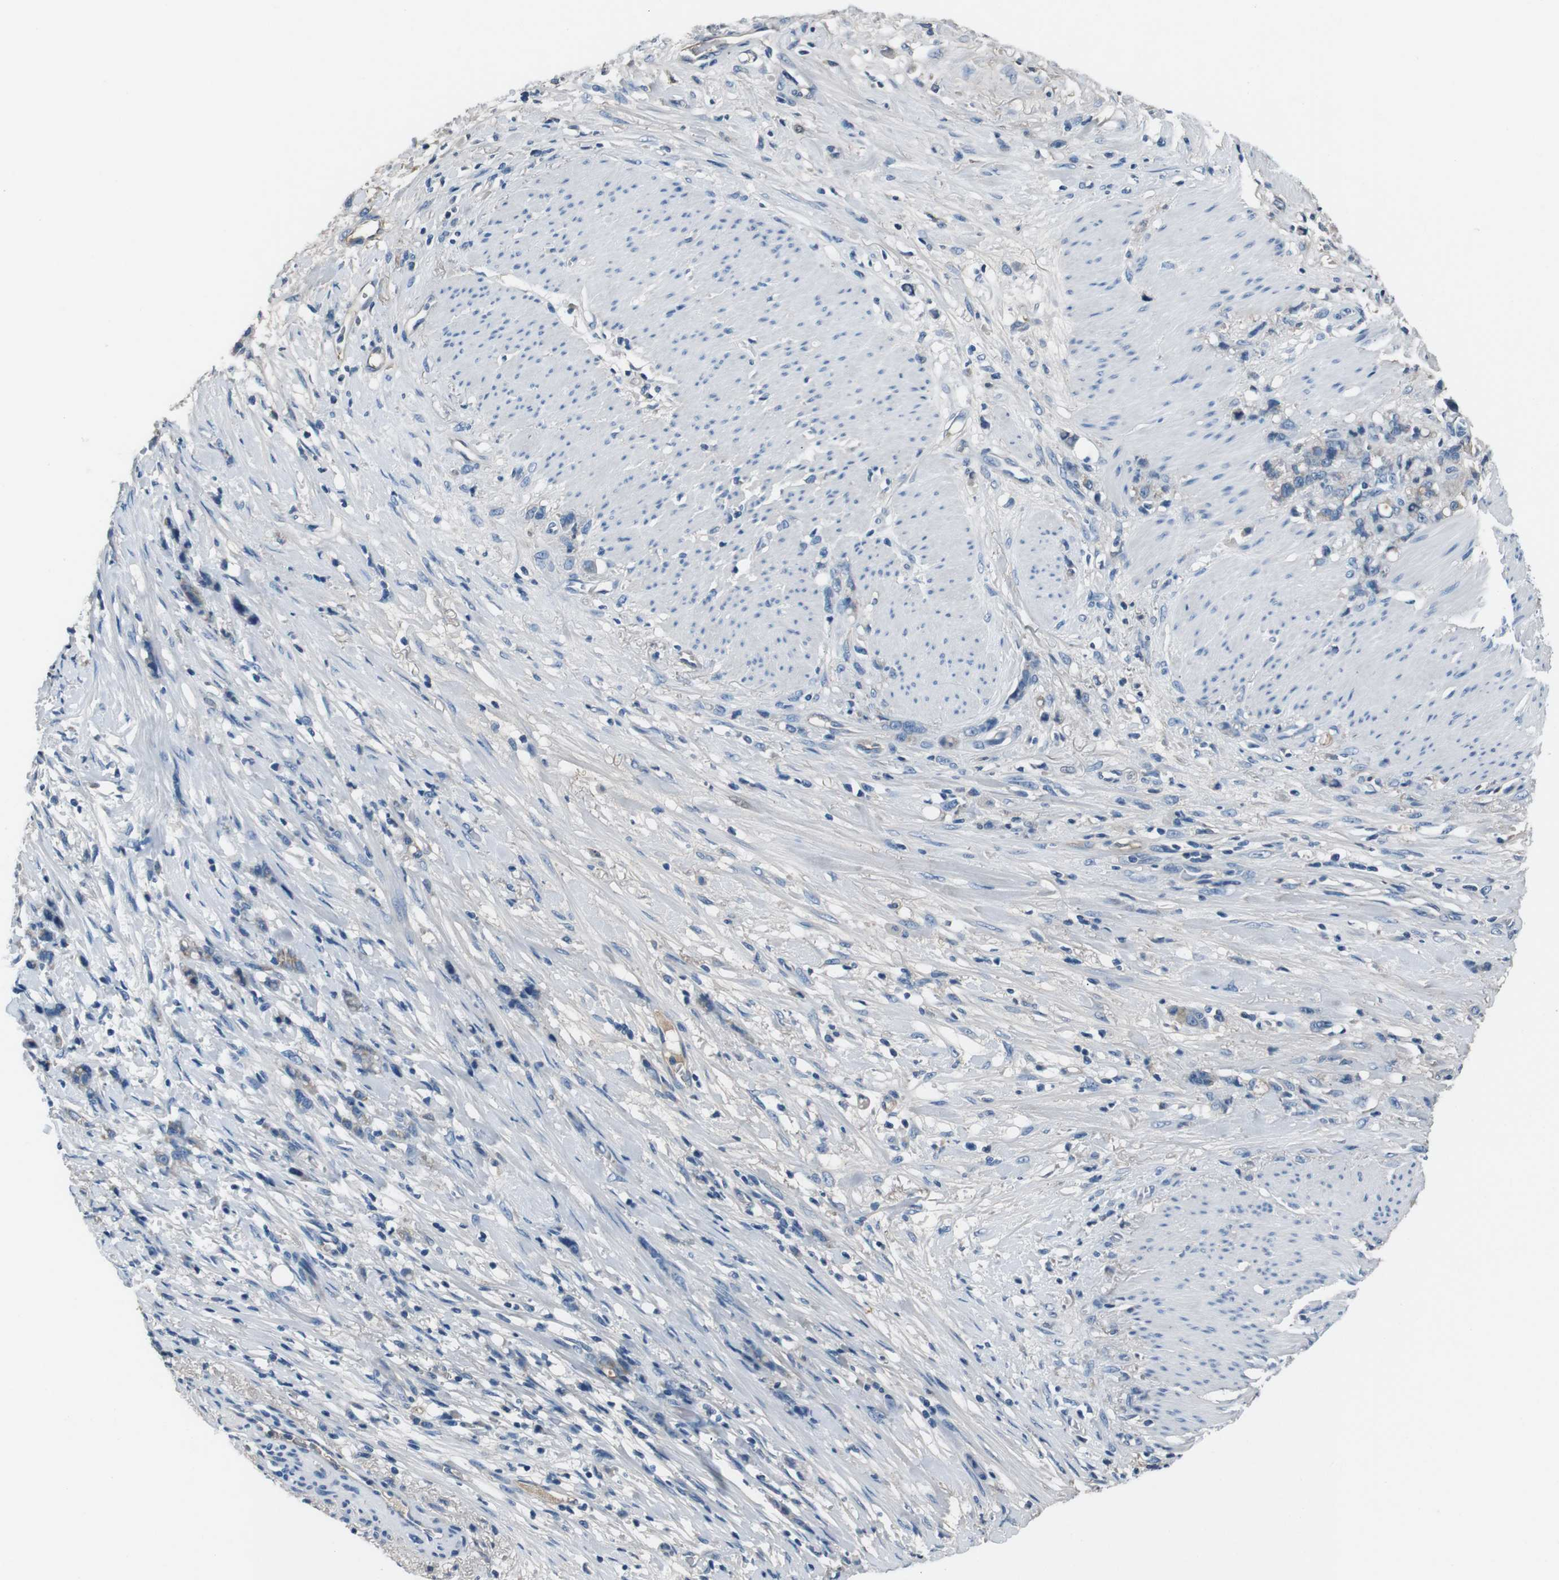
{"staining": {"intensity": "negative", "quantity": "none", "location": "none"}, "tissue": "stomach cancer", "cell_type": "Tumor cells", "image_type": "cancer", "snomed": [{"axis": "morphology", "description": "Adenocarcinoma, NOS"}, {"axis": "topography", "description": "Stomach, lower"}], "caption": "This photomicrograph is of adenocarcinoma (stomach) stained with immunohistochemistry (IHC) to label a protein in brown with the nuclei are counter-stained blue. There is no positivity in tumor cells.", "gene": "LEP", "patient": {"sex": "male", "age": 88}}